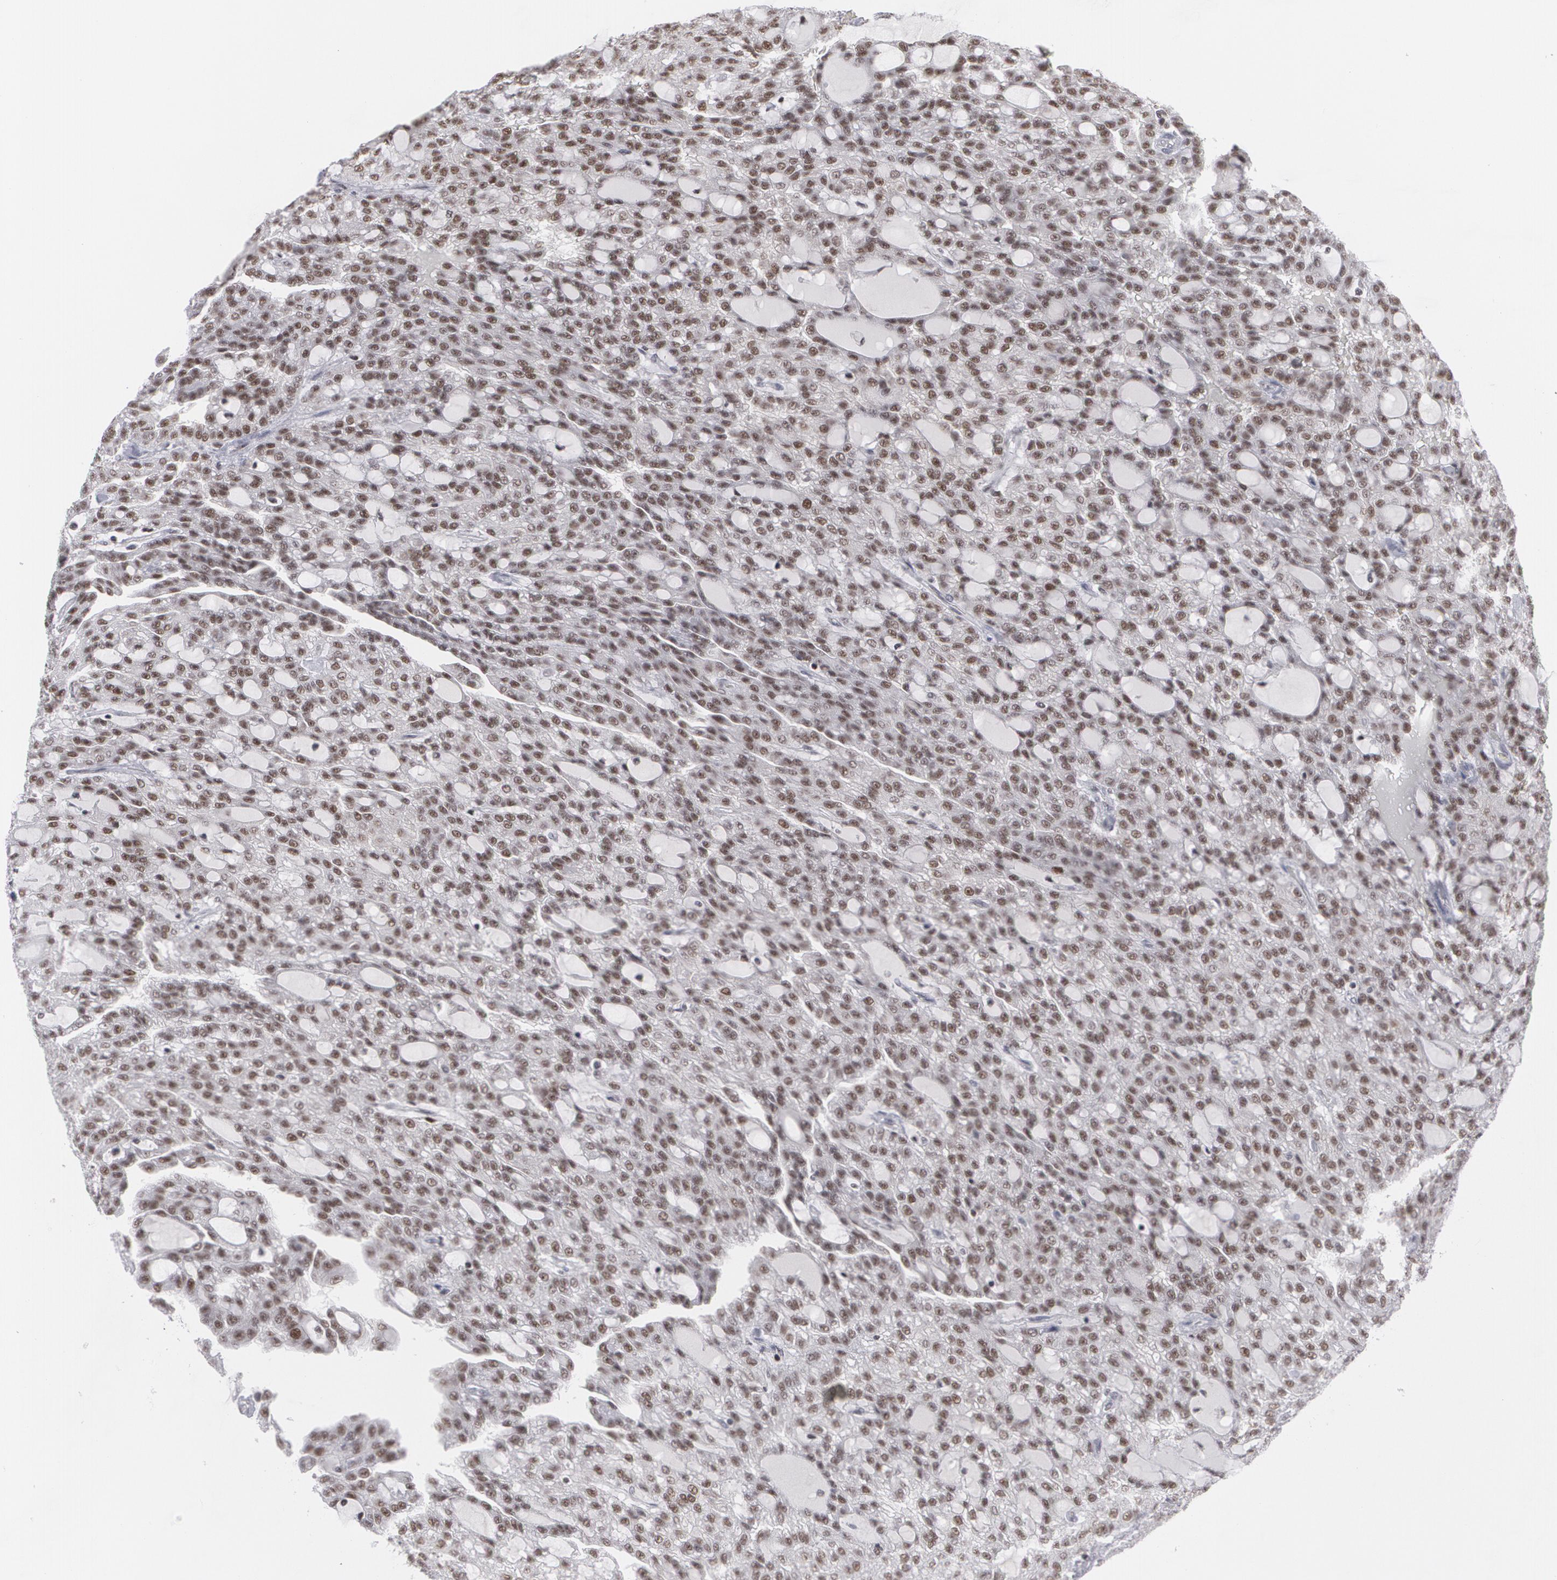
{"staining": {"intensity": "moderate", "quantity": ">75%", "location": "nuclear"}, "tissue": "renal cancer", "cell_type": "Tumor cells", "image_type": "cancer", "snomed": [{"axis": "morphology", "description": "Adenocarcinoma, NOS"}, {"axis": "topography", "description": "Kidney"}], "caption": "The photomicrograph shows staining of renal cancer (adenocarcinoma), revealing moderate nuclear protein positivity (brown color) within tumor cells.", "gene": "MCL1", "patient": {"sex": "male", "age": 63}}